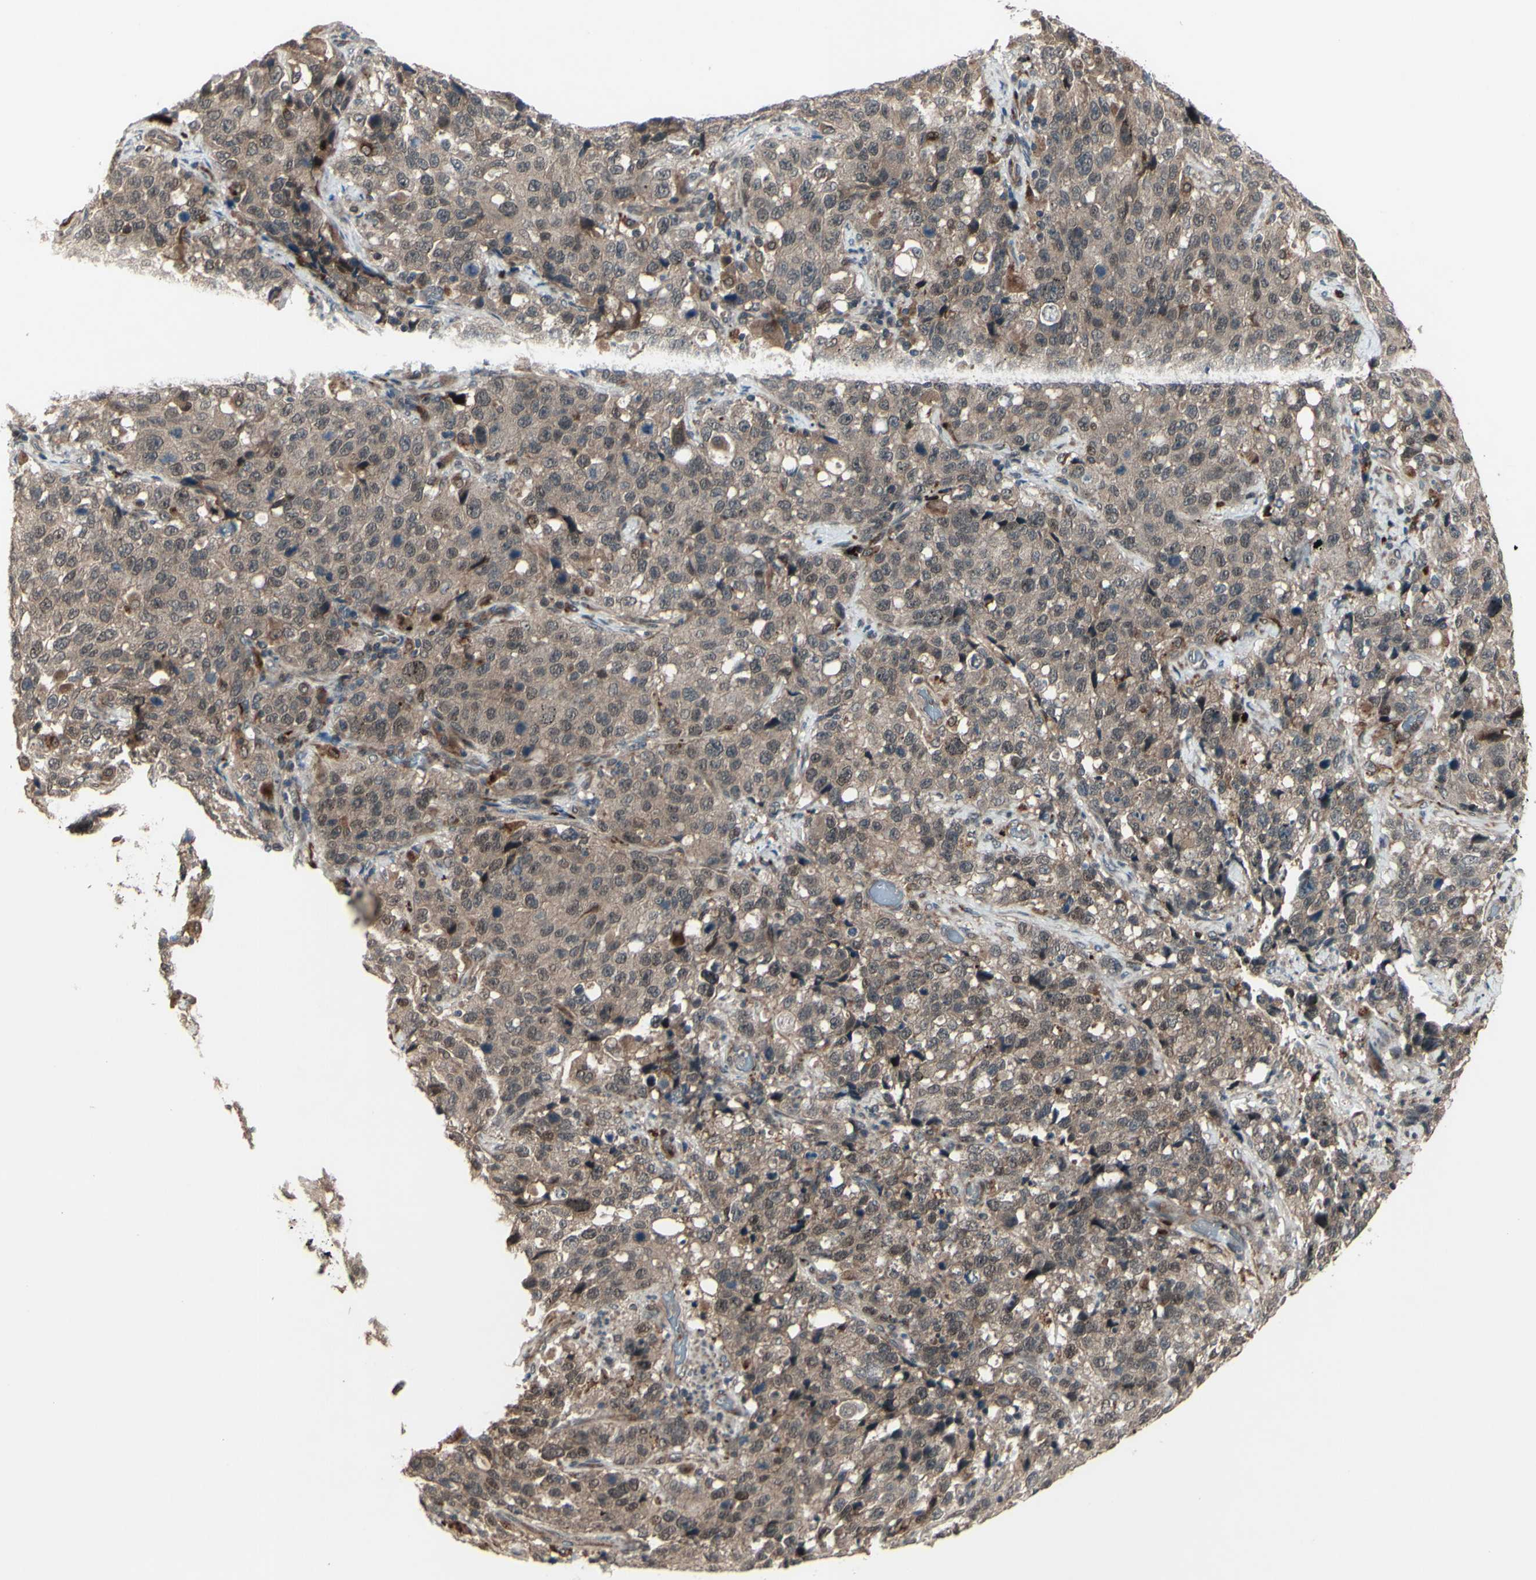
{"staining": {"intensity": "weak", "quantity": ">75%", "location": "cytoplasmic/membranous"}, "tissue": "stomach cancer", "cell_type": "Tumor cells", "image_type": "cancer", "snomed": [{"axis": "morphology", "description": "Normal tissue, NOS"}, {"axis": "morphology", "description": "Adenocarcinoma, NOS"}, {"axis": "topography", "description": "Stomach"}], "caption": "This photomicrograph shows immunohistochemistry (IHC) staining of stomach cancer (adenocarcinoma), with low weak cytoplasmic/membranous staining in approximately >75% of tumor cells.", "gene": "MLF2", "patient": {"sex": "male", "age": 48}}